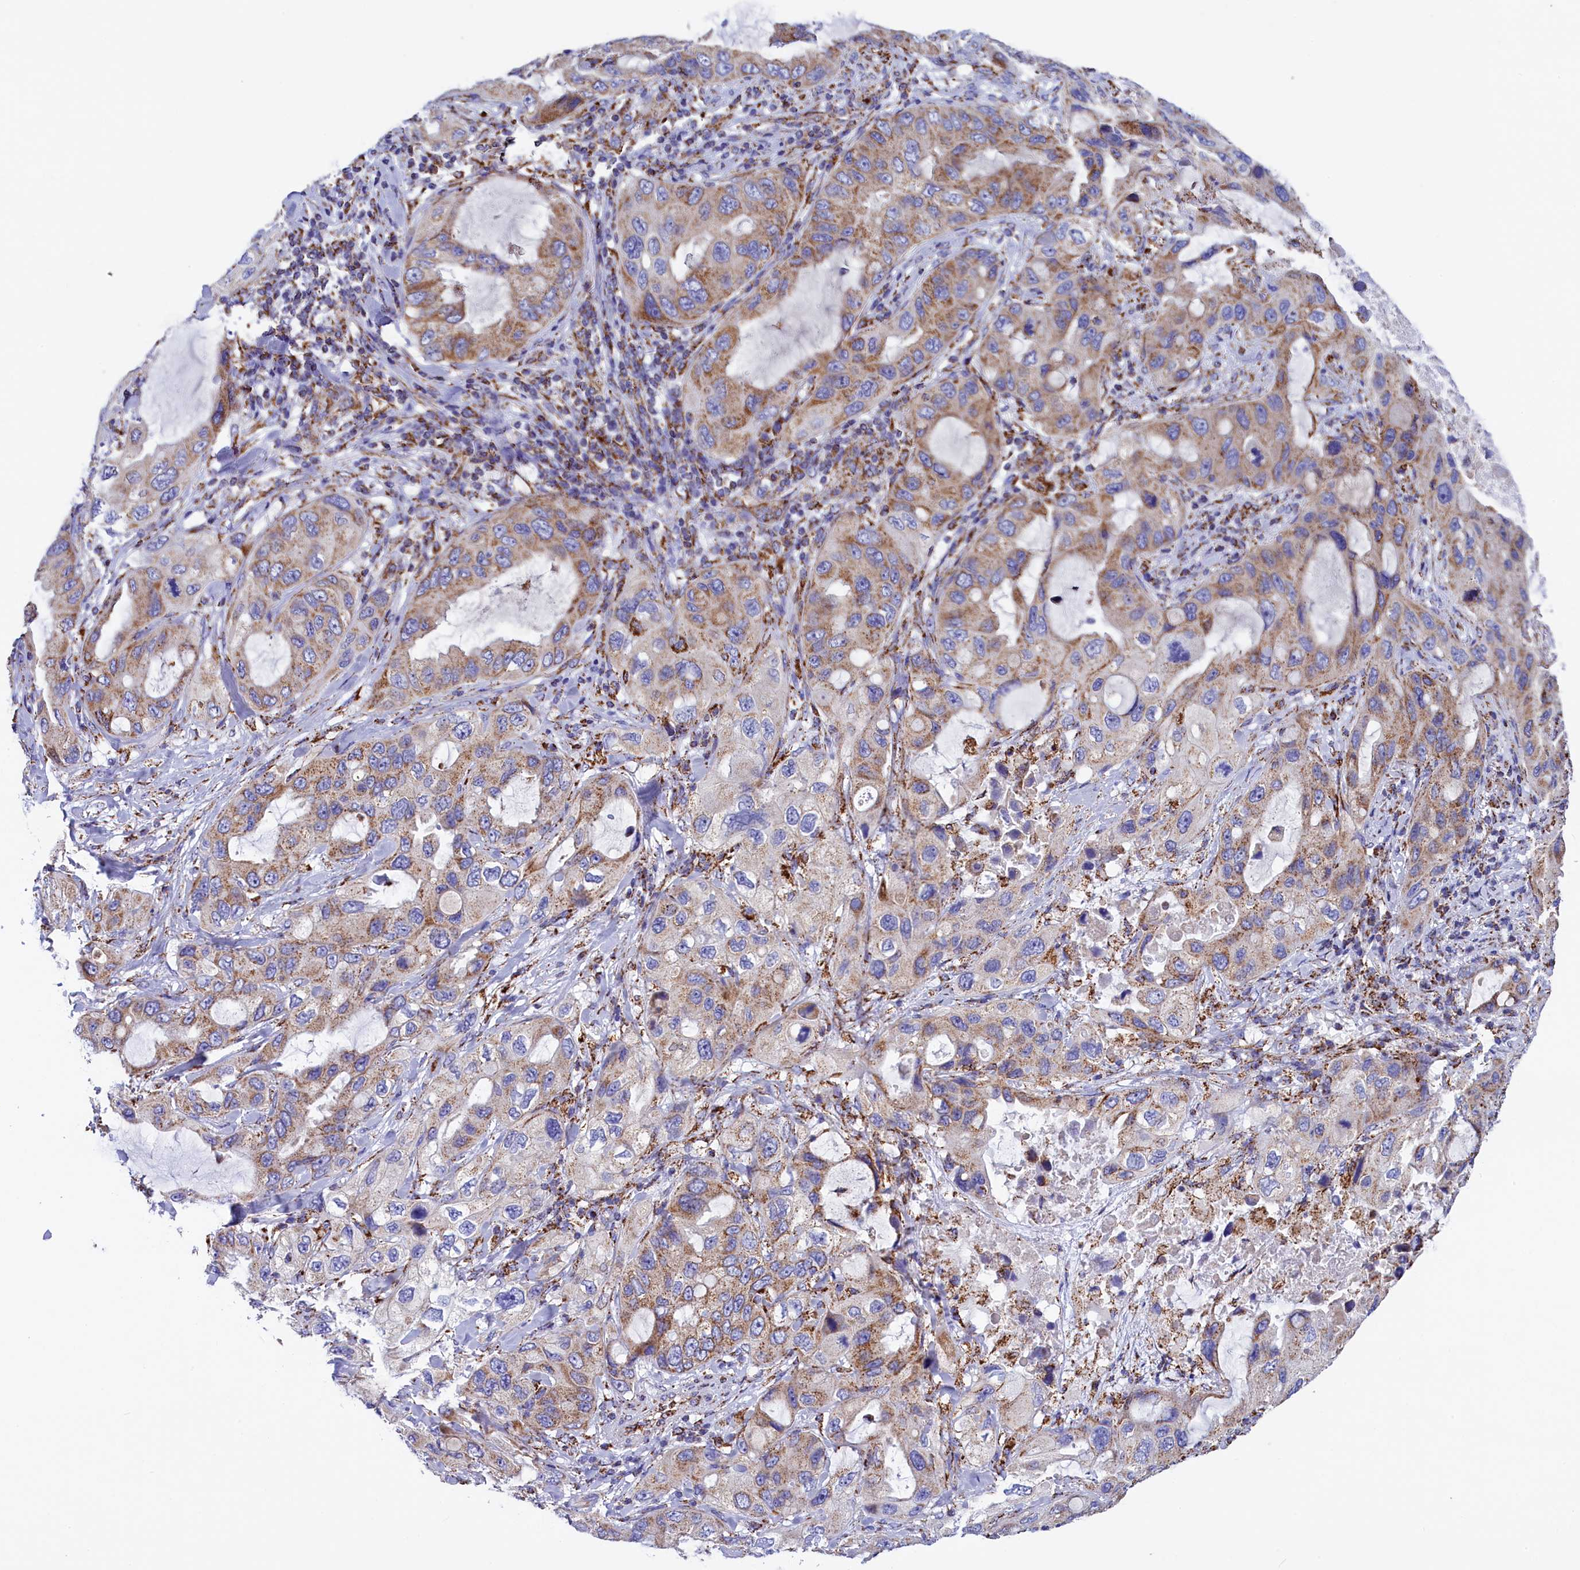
{"staining": {"intensity": "moderate", "quantity": ">75%", "location": "cytoplasmic/membranous"}, "tissue": "lung cancer", "cell_type": "Tumor cells", "image_type": "cancer", "snomed": [{"axis": "morphology", "description": "Squamous cell carcinoma, NOS"}, {"axis": "topography", "description": "Lung"}], "caption": "Human squamous cell carcinoma (lung) stained with a brown dye shows moderate cytoplasmic/membranous positive staining in approximately >75% of tumor cells.", "gene": "SLC39A3", "patient": {"sex": "female", "age": 73}}